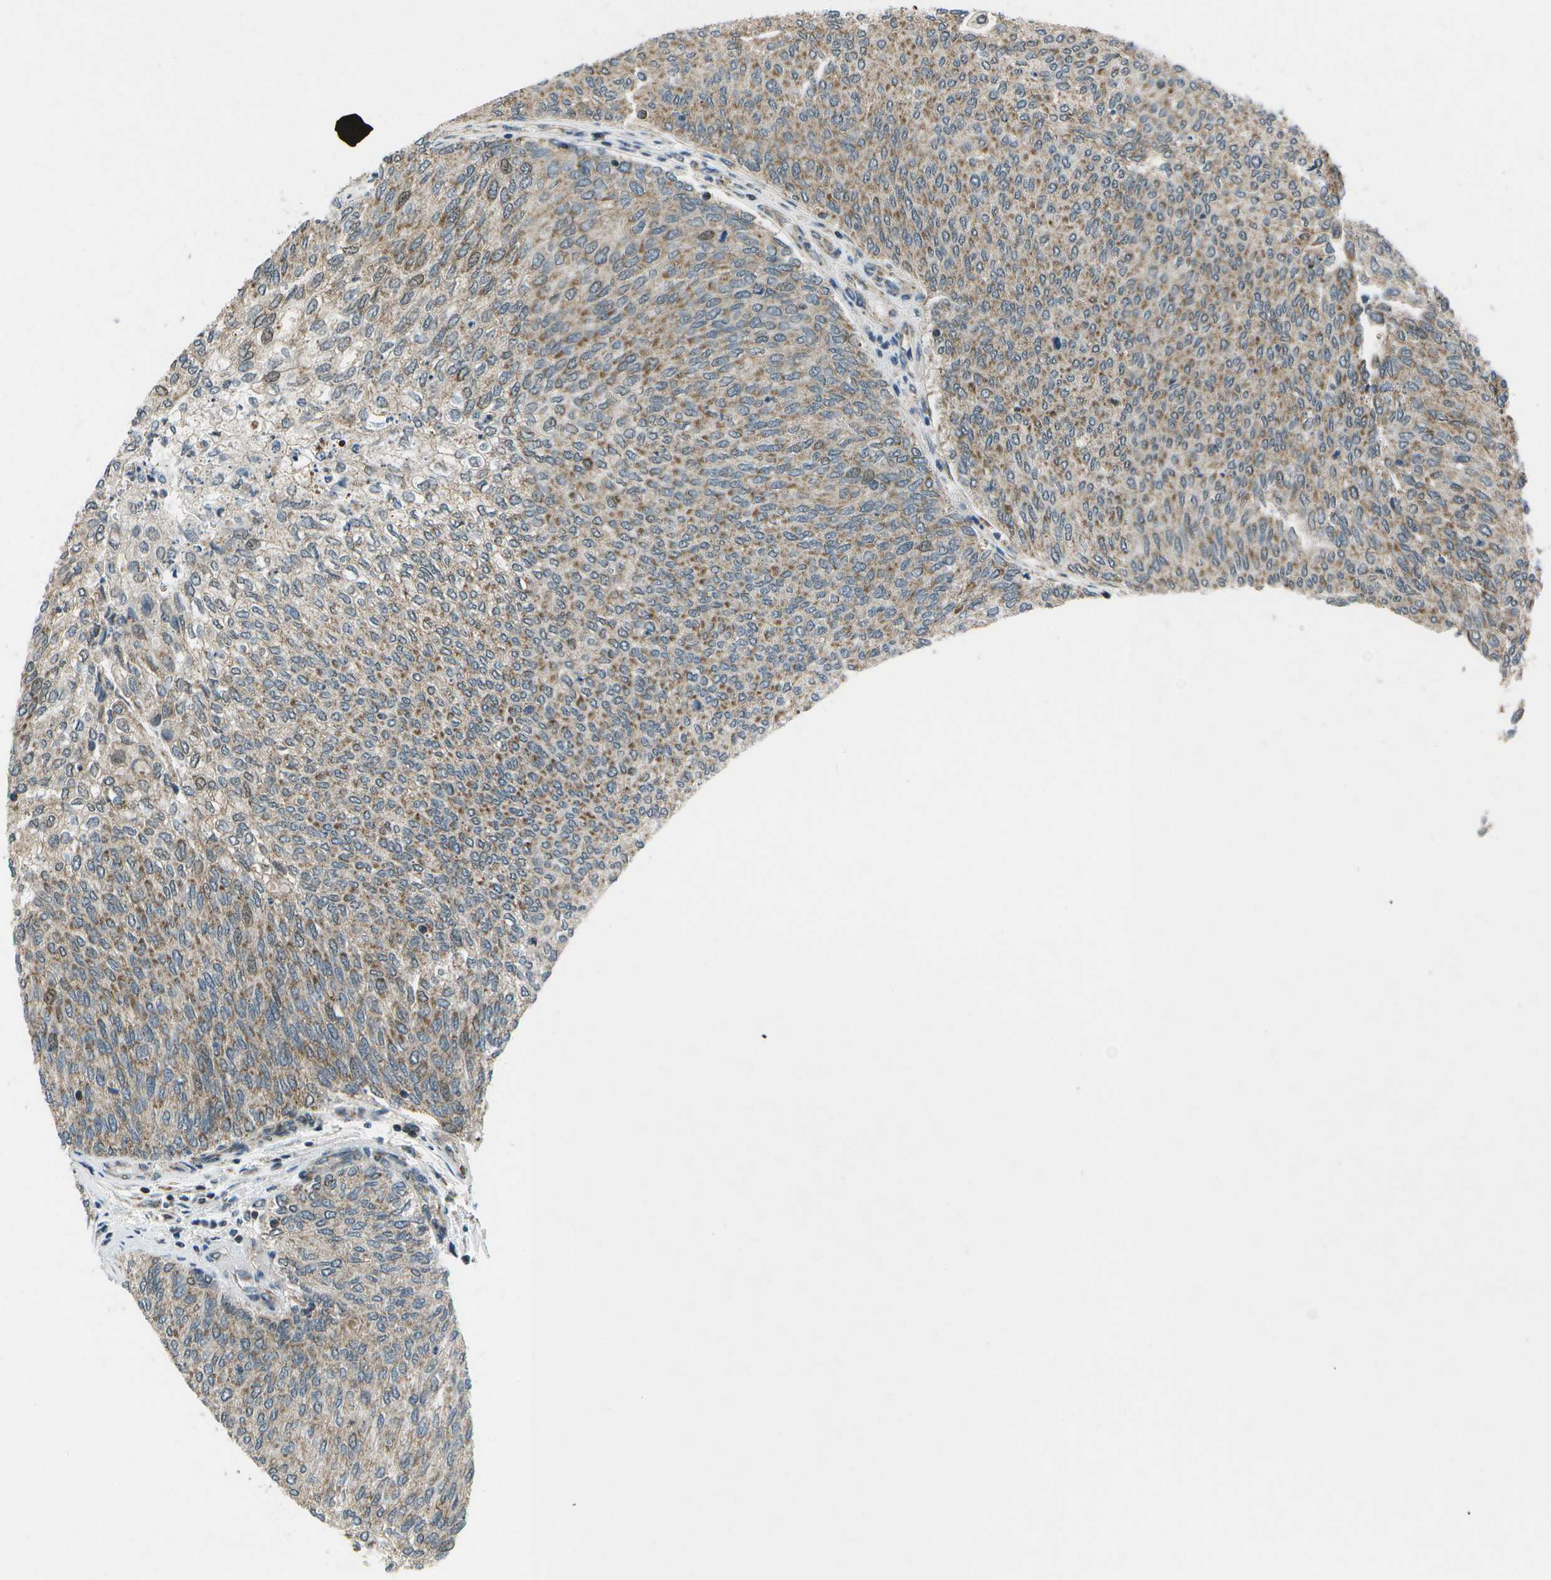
{"staining": {"intensity": "moderate", "quantity": "25%-75%", "location": "cytoplasmic/membranous"}, "tissue": "urothelial cancer", "cell_type": "Tumor cells", "image_type": "cancer", "snomed": [{"axis": "morphology", "description": "Urothelial carcinoma, Low grade"}, {"axis": "topography", "description": "Urinary bladder"}], "caption": "About 25%-75% of tumor cells in low-grade urothelial carcinoma reveal moderate cytoplasmic/membranous protein expression as visualized by brown immunohistochemical staining.", "gene": "EIF2AK1", "patient": {"sex": "female", "age": 79}}